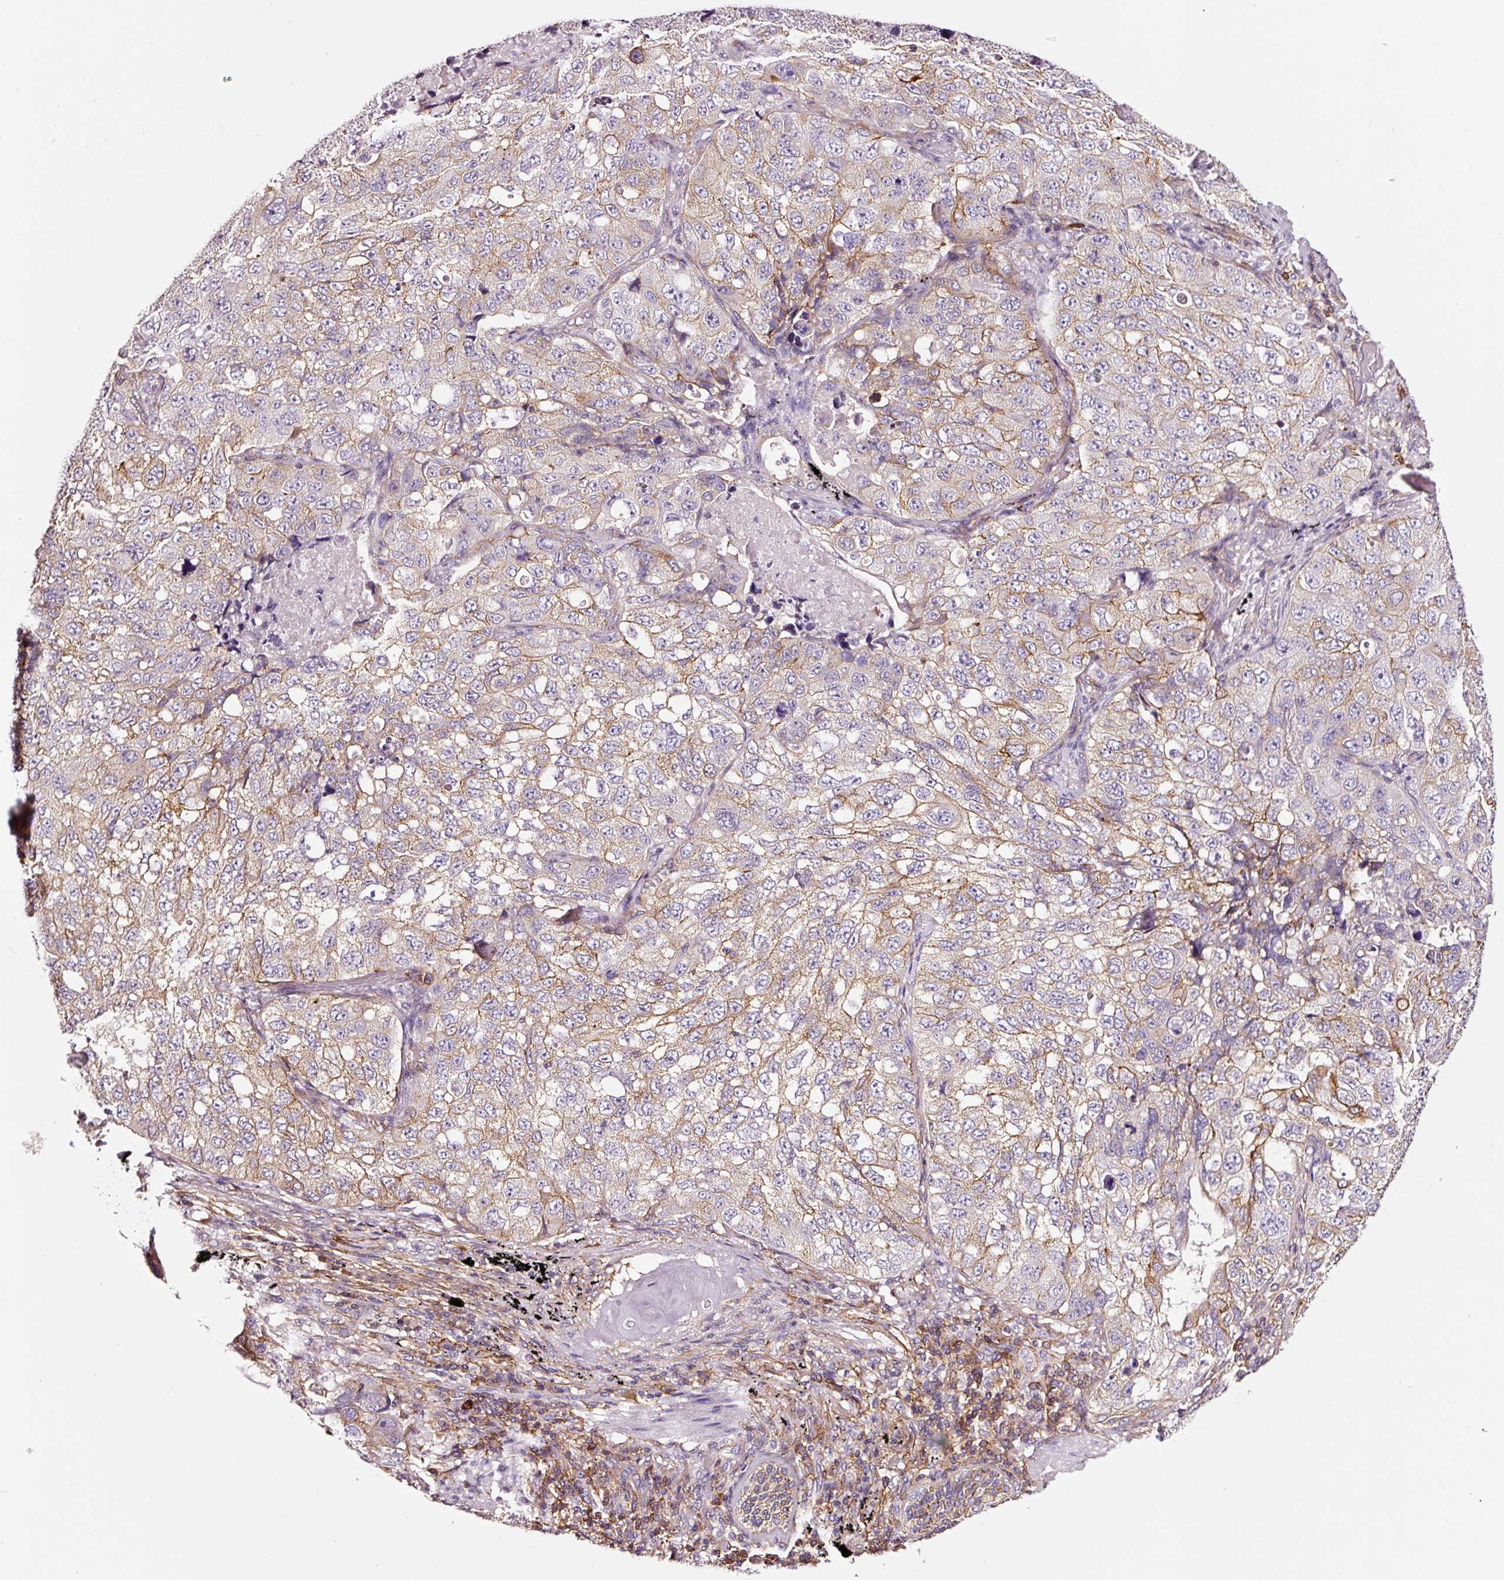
{"staining": {"intensity": "moderate", "quantity": "25%-75%", "location": "cytoplasmic/membranous"}, "tissue": "lung cancer", "cell_type": "Tumor cells", "image_type": "cancer", "snomed": [{"axis": "morphology", "description": "Squamous cell carcinoma, NOS"}, {"axis": "topography", "description": "Lung"}], "caption": "A brown stain highlights moderate cytoplasmic/membranous expression of a protein in squamous cell carcinoma (lung) tumor cells.", "gene": "ADD3", "patient": {"sex": "male", "age": 60}}